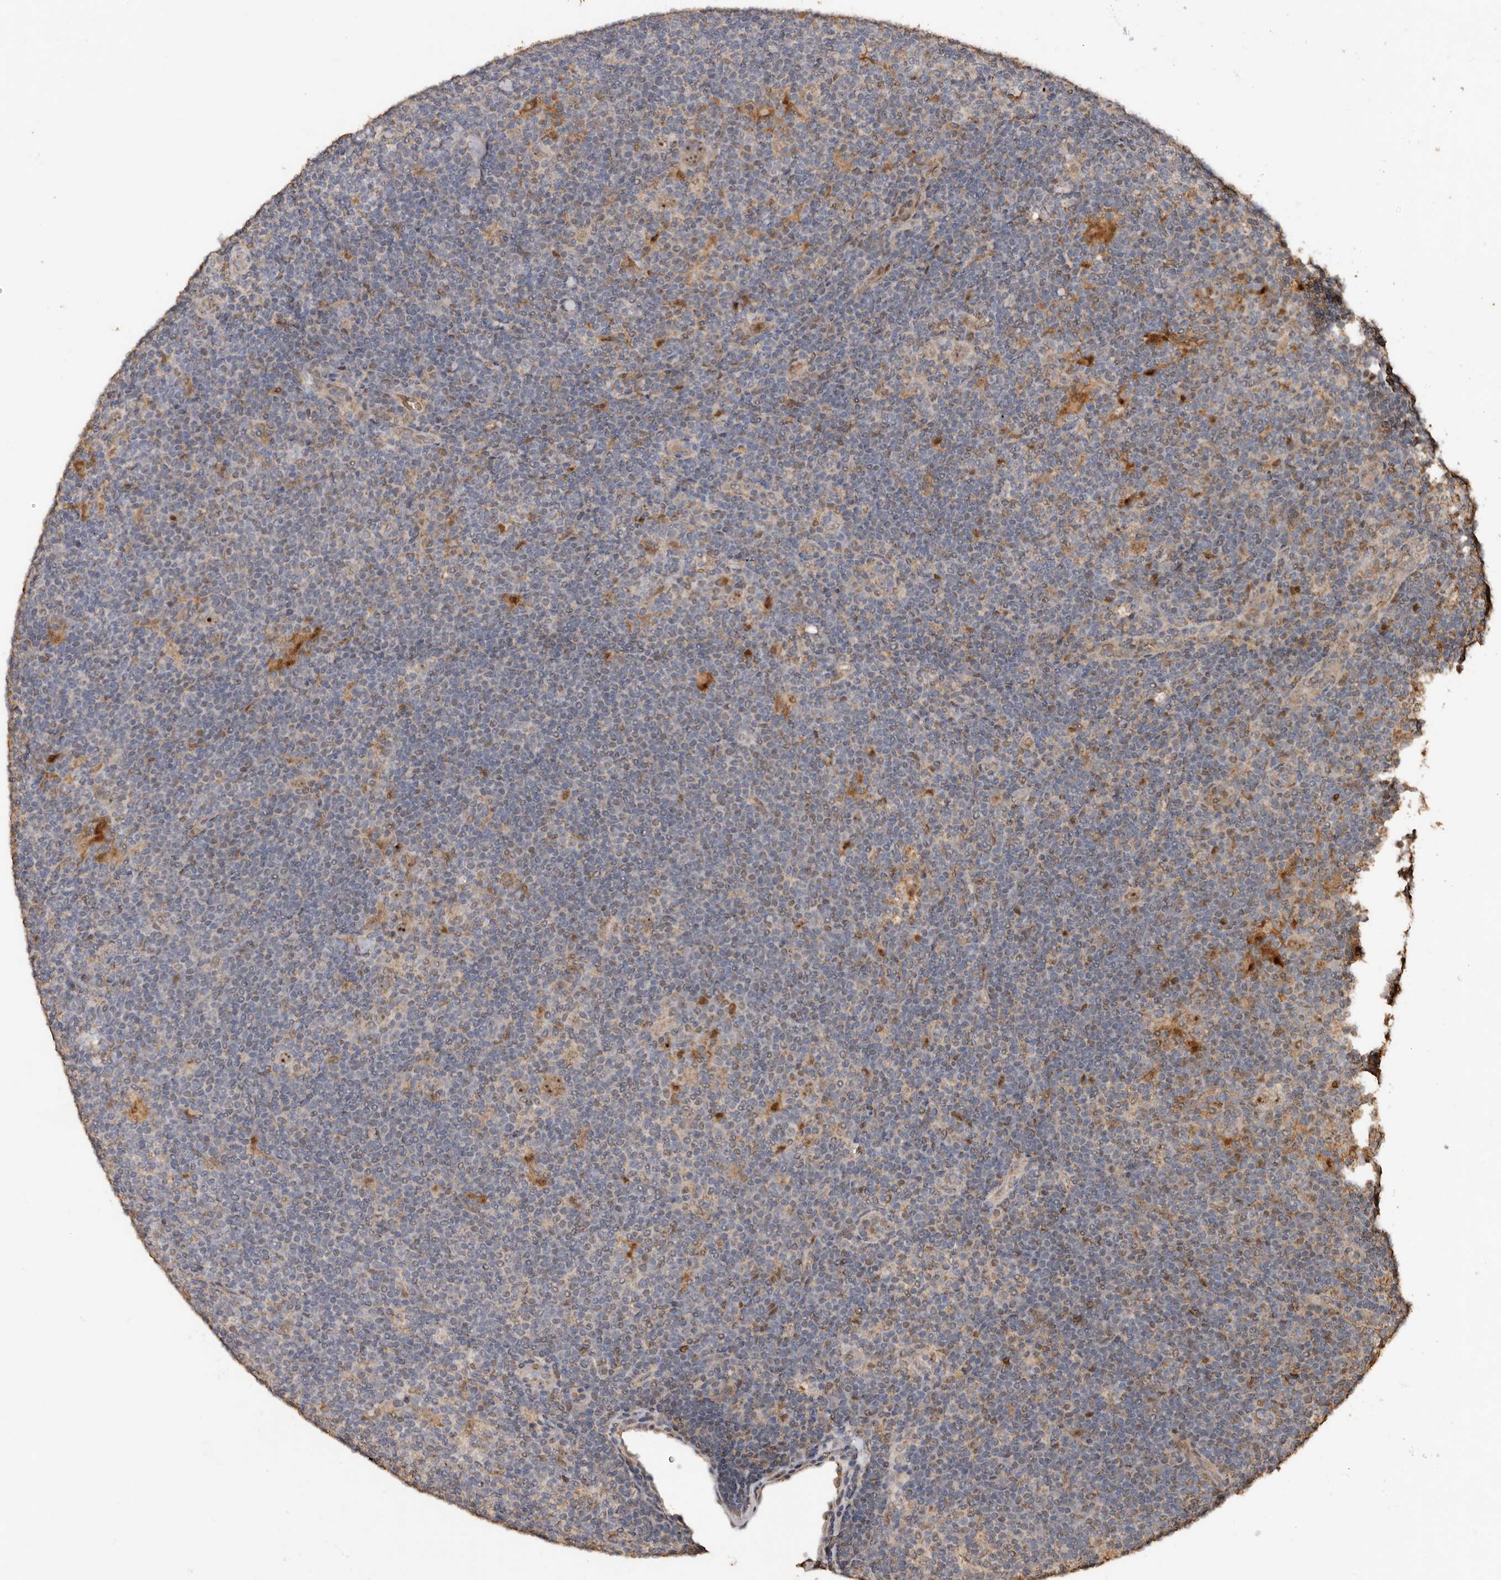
{"staining": {"intensity": "moderate", "quantity": "25%-75%", "location": "cytoplasmic/membranous,nuclear"}, "tissue": "lymphoma", "cell_type": "Tumor cells", "image_type": "cancer", "snomed": [{"axis": "morphology", "description": "Hodgkin's disease, NOS"}, {"axis": "topography", "description": "Lymph node"}], "caption": "An image of lymphoma stained for a protein shows moderate cytoplasmic/membranous and nuclear brown staining in tumor cells.", "gene": "GRAMD2A", "patient": {"sex": "female", "age": 57}}